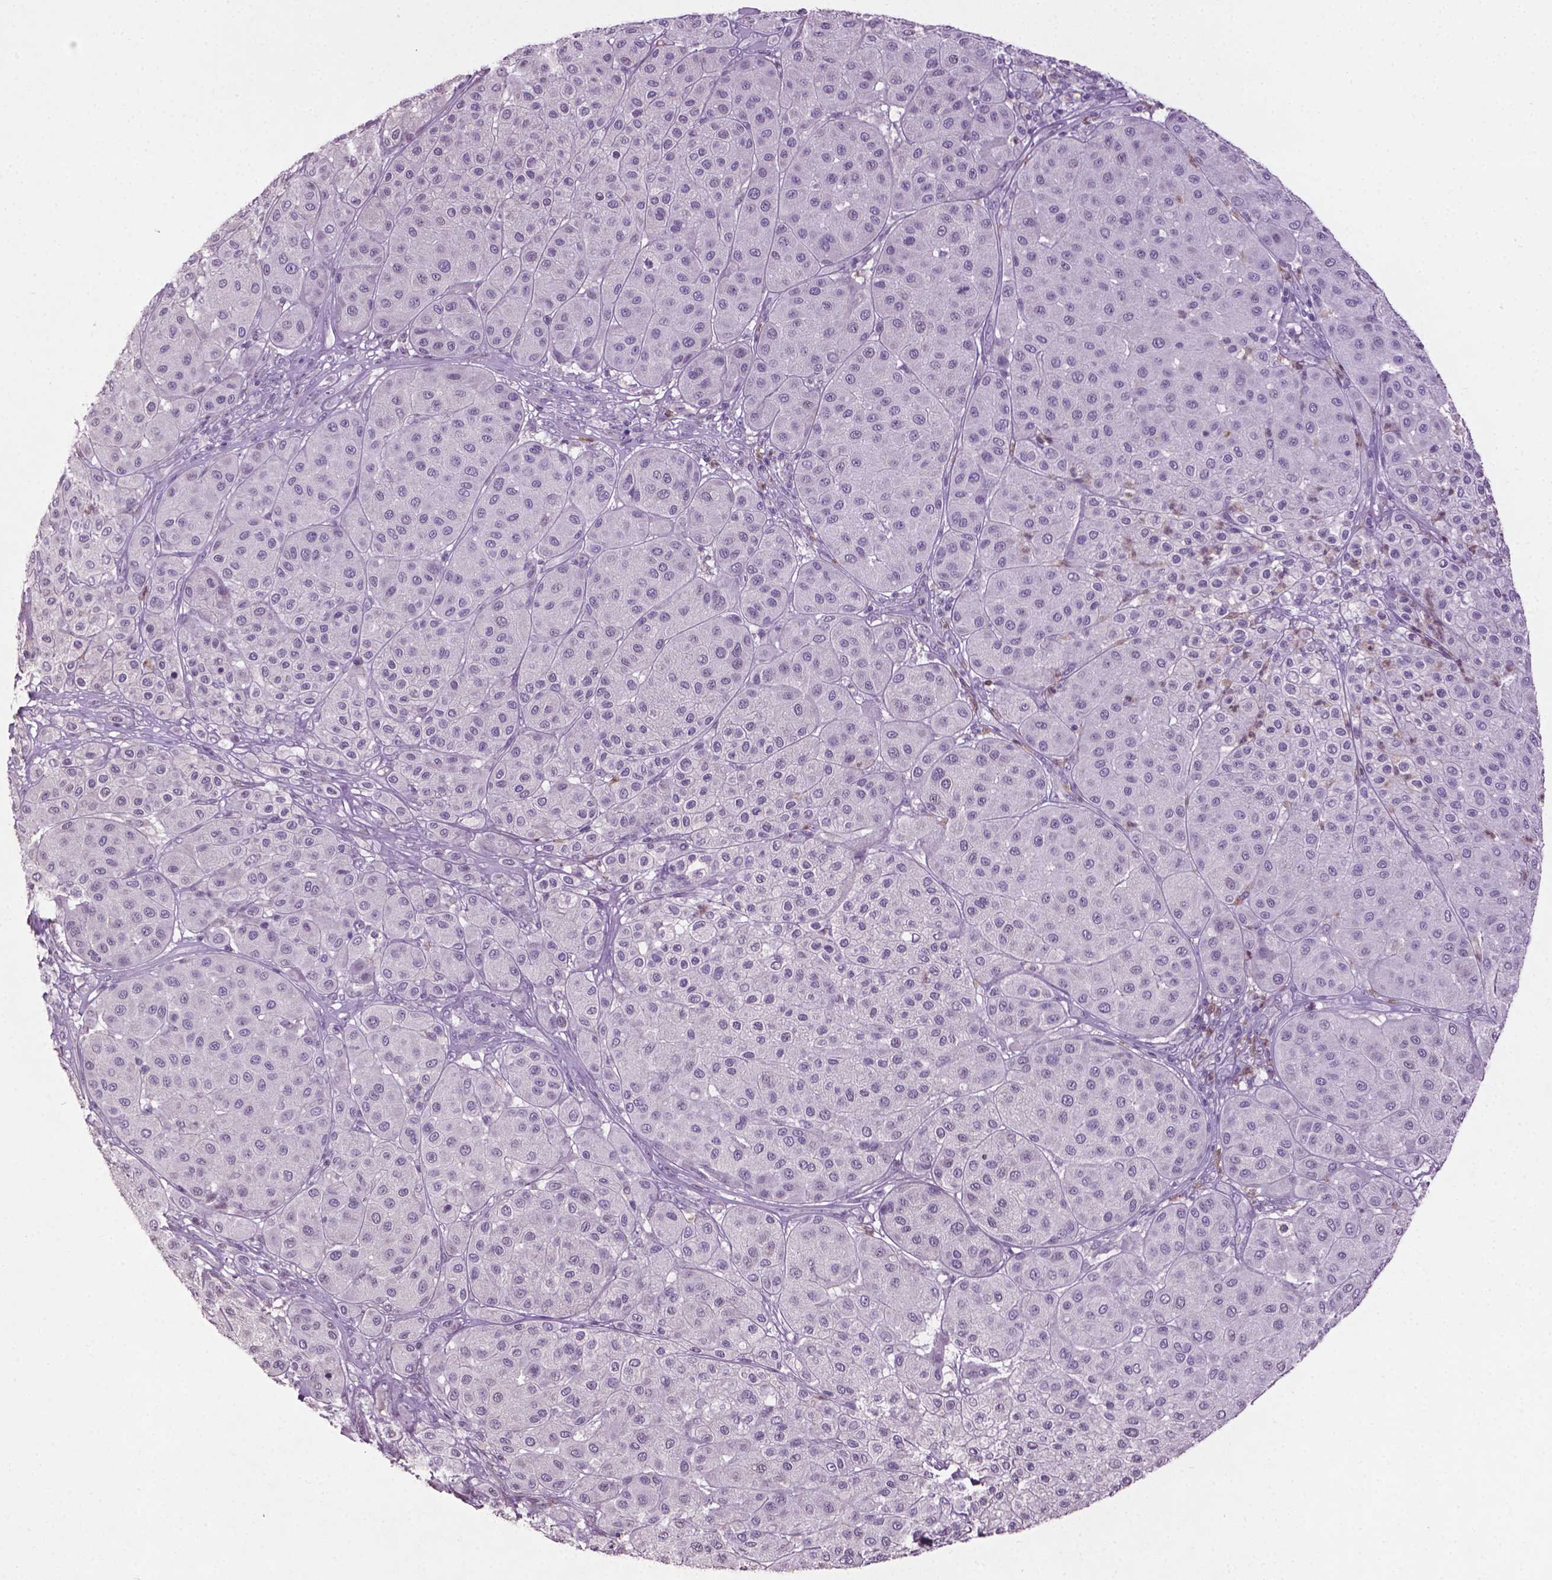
{"staining": {"intensity": "negative", "quantity": "none", "location": "none"}, "tissue": "melanoma", "cell_type": "Tumor cells", "image_type": "cancer", "snomed": [{"axis": "morphology", "description": "Malignant melanoma, Metastatic site"}, {"axis": "topography", "description": "Smooth muscle"}], "caption": "Malignant melanoma (metastatic site) was stained to show a protein in brown. There is no significant staining in tumor cells. (DAB immunohistochemistry, high magnification).", "gene": "NTNG2", "patient": {"sex": "male", "age": 41}}